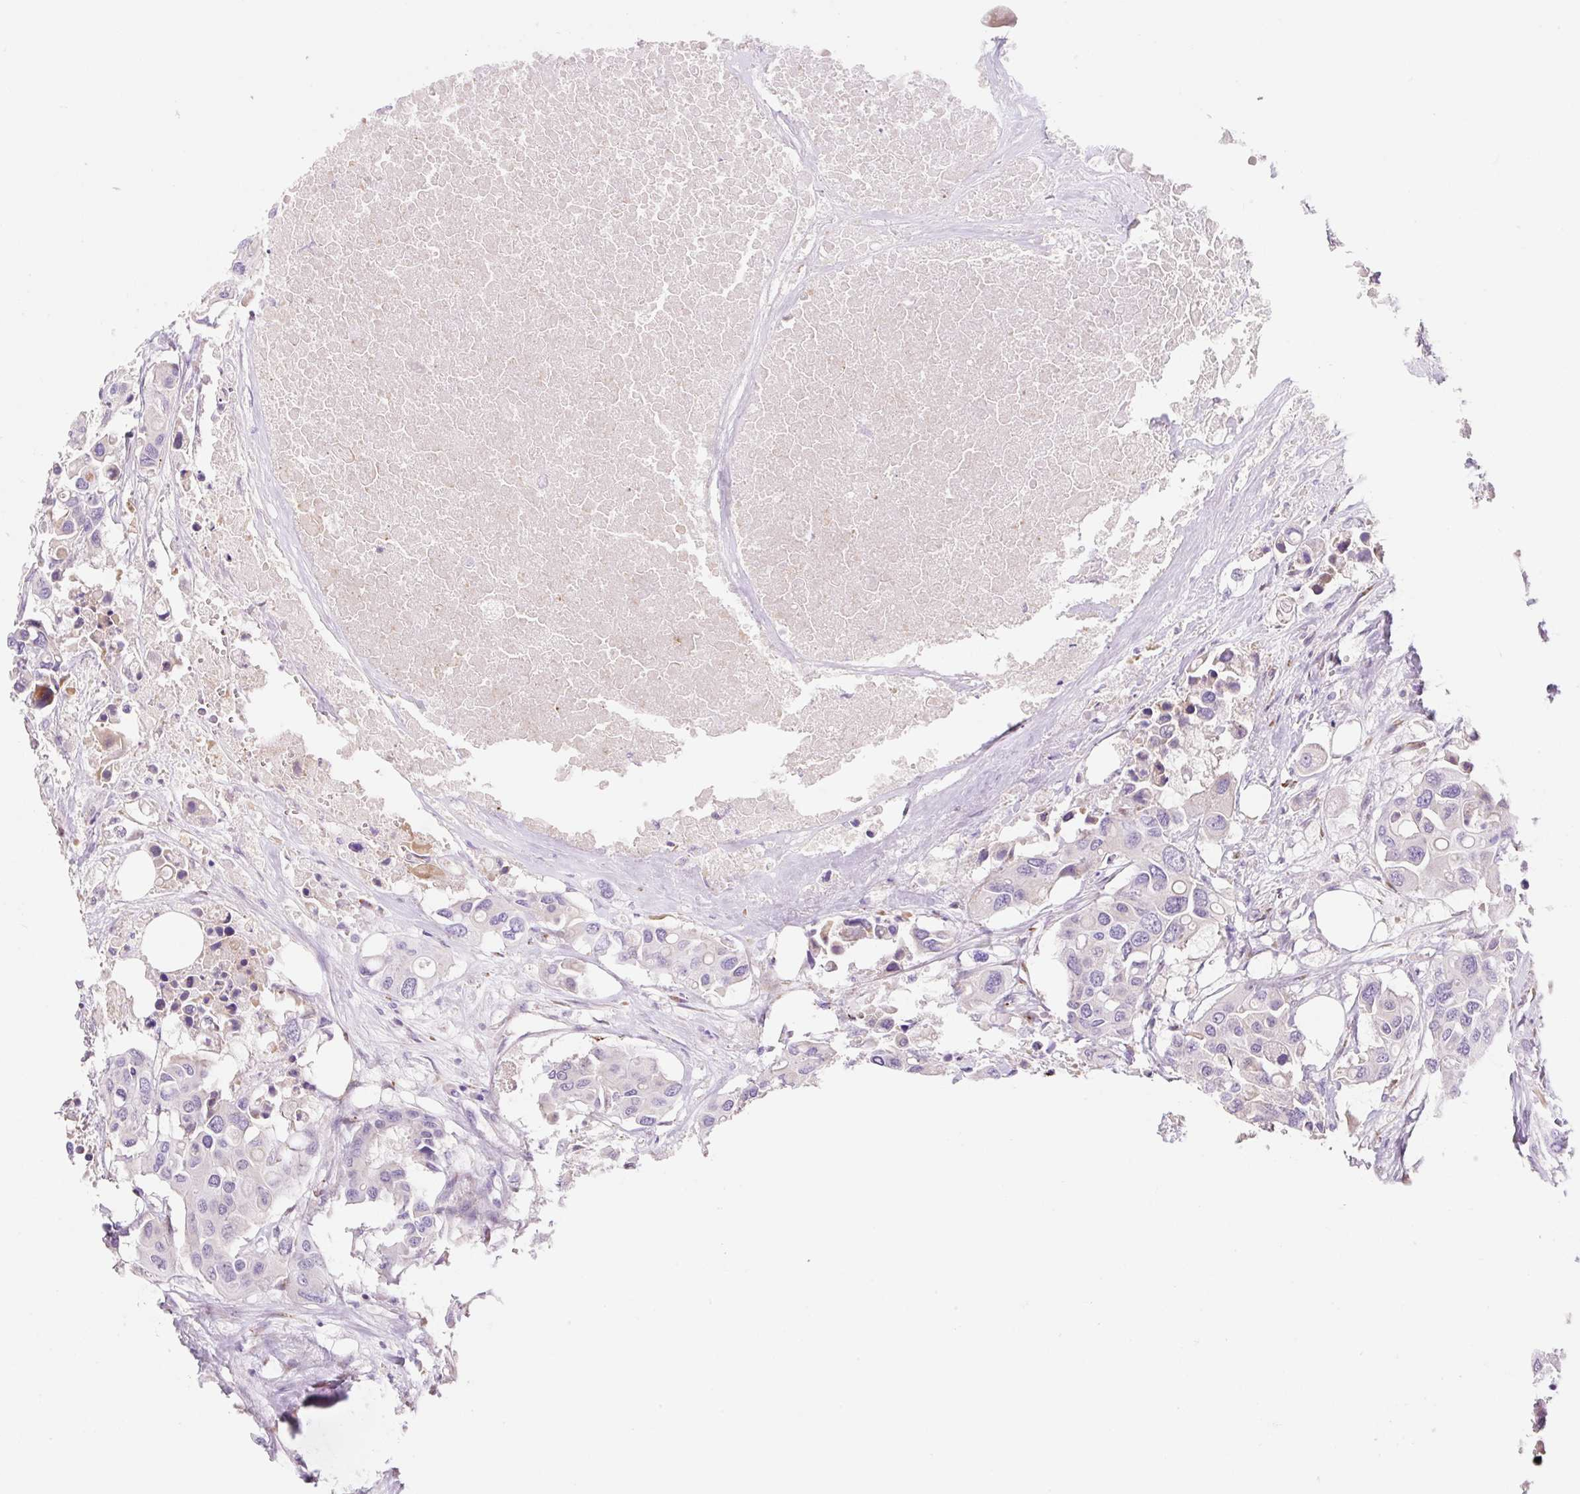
{"staining": {"intensity": "negative", "quantity": "none", "location": "none"}, "tissue": "colorectal cancer", "cell_type": "Tumor cells", "image_type": "cancer", "snomed": [{"axis": "morphology", "description": "Adenocarcinoma, NOS"}, {"axis": "topography", "description": "Colon"}], "caption": "Colorectal adenocarcinoma was stained to show a protein in brown. There is no significant positivity in tumor cells. (DAB (3,3'-diaminobenzidine) immunohistochemistry visualized using brightfield microscopy, high magnification).", "gene": "ZNF121", "patient": {"sex": "male", "age": 77}}